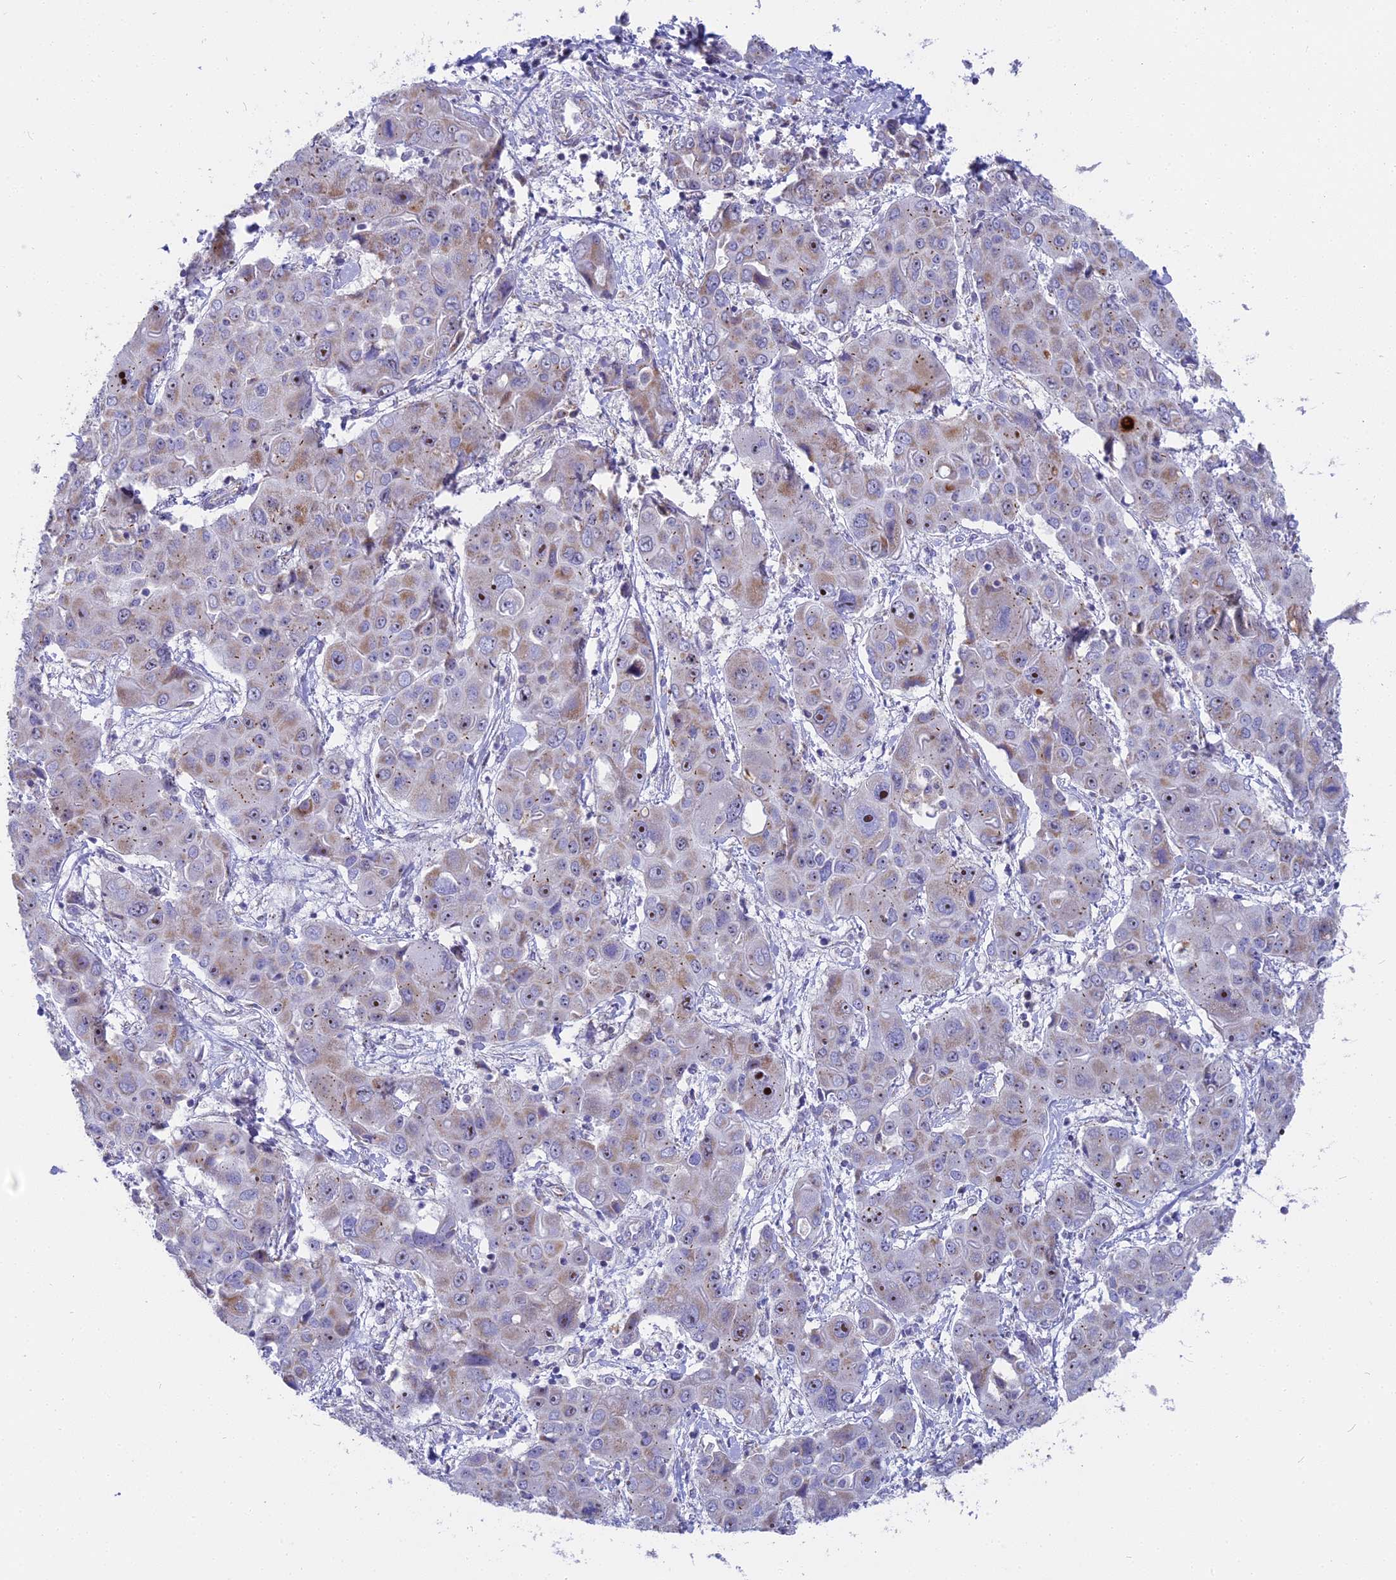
{"staining": {"intensity": "moderate", "quantity": "<25%", "location": "cytoplasmic/membranous,nuclear"}, "tissue": "liver cancer", "cell_type": "Tumor cells", "image_type": "cancer", "snomed": [{"axis": "morphology", "description": "Cholangiocarcinoma"}, {"axis": "topography", "description": "Liver"}], "caption": "Moderate cytoplasmic/membranous and nuclear staining for a protein is identified in about <25% of tumor cells of liver cancer (cholangiocarcinoma) using immunohistochemistry (IHC).", "gene": "DTWD1", "patient": {"sex": "male", "age": 67}}